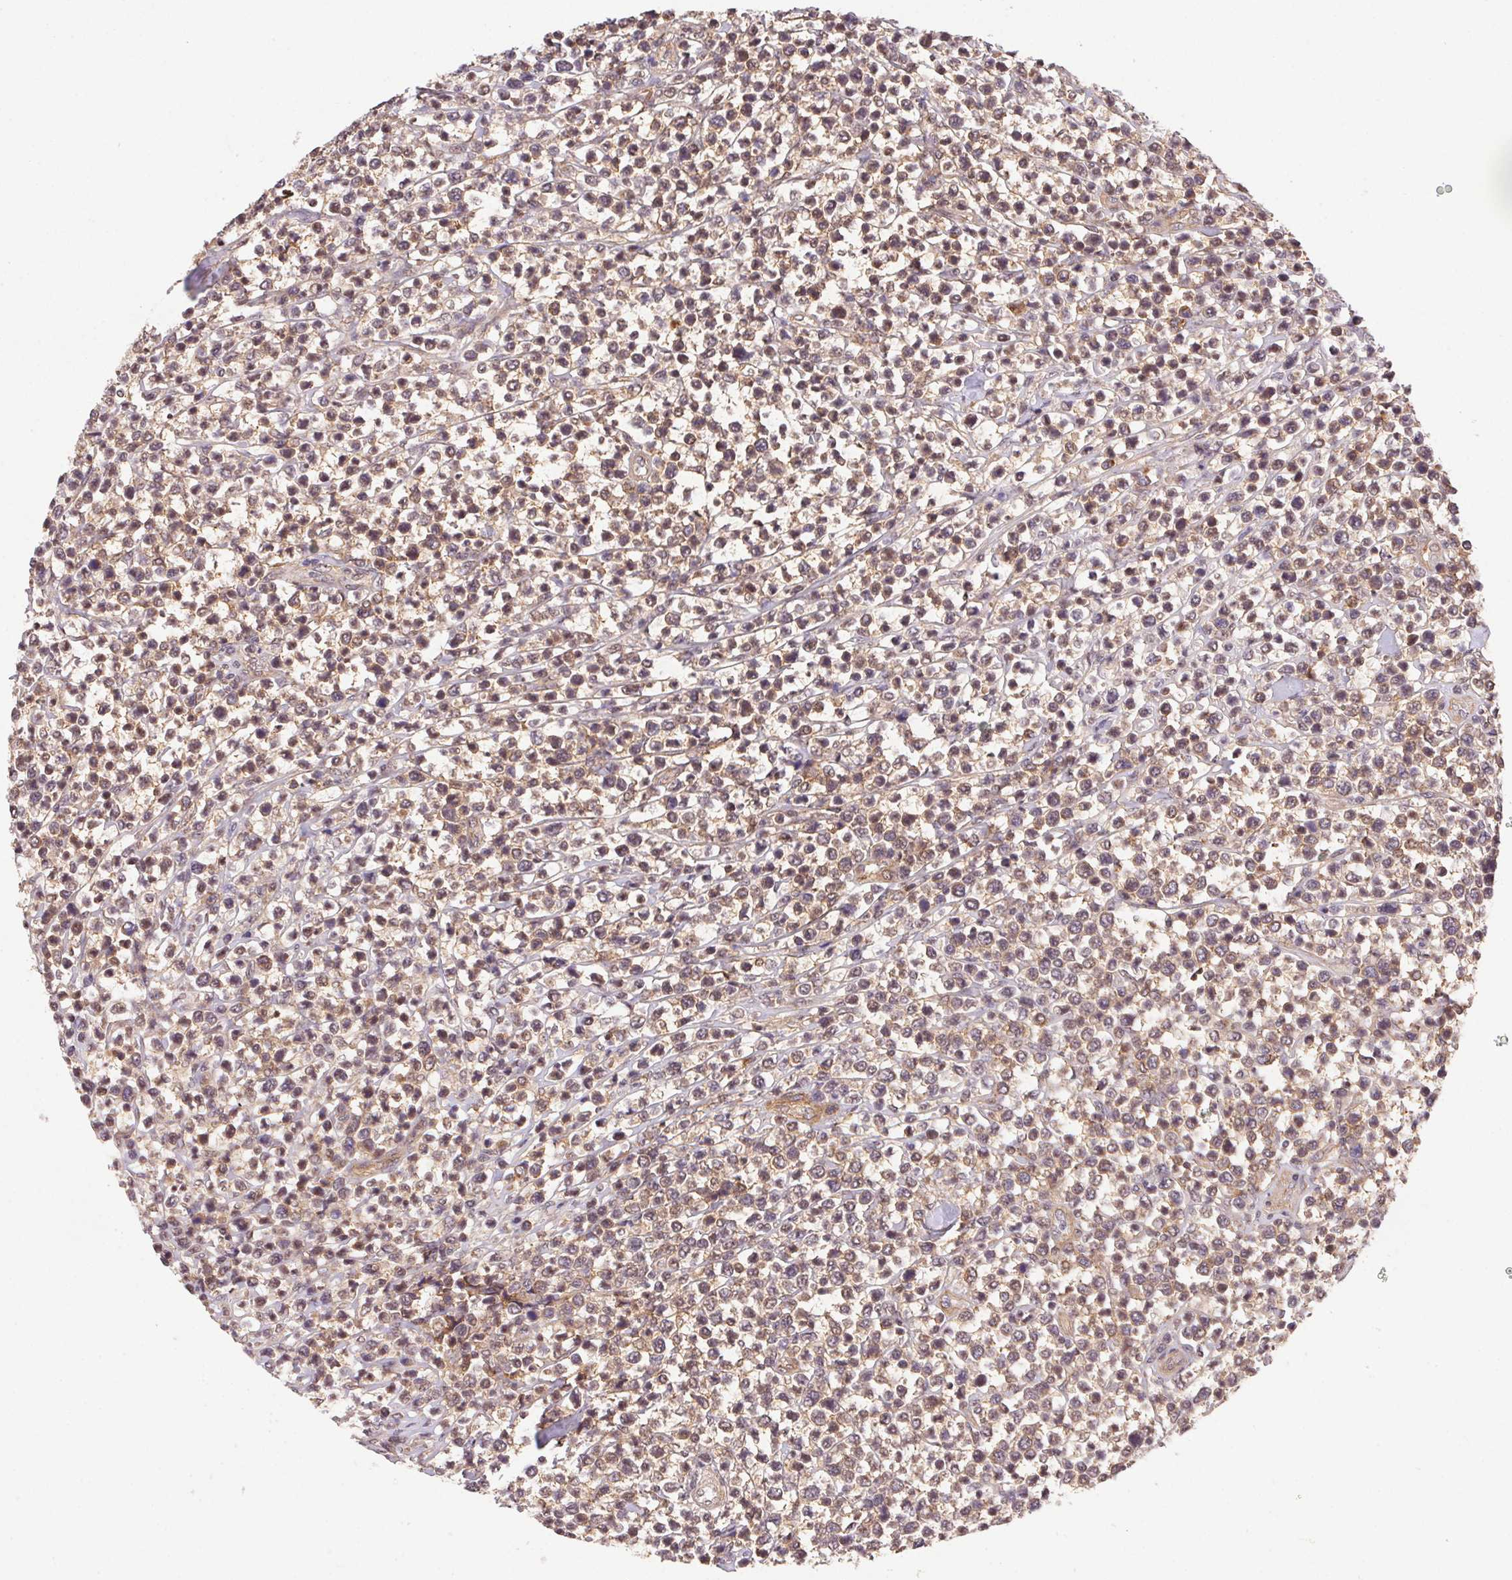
{"staining": {"intensity": "weak", "quantity": ">75%", "location": "cytoplasmic/membranous,nuclear"}, "tissue": "lymphoma", "cell_type": "Tumor cells", "image_type": "cancer", "snomed": [{"axis": "morphology", "description": "Malignant lymphoma, non-Hodgkin's type, High grade"}, {"axis": "topography", "description": "Soft tissue"}], "caption": "IHC of human lymphoma shows low levels of weak cytoplasmic/membranous and nuclear staining in approximately >75% of tumor cells.", "gene": "SLC52A2", "patient": {"sex": "female", "age": 56}}